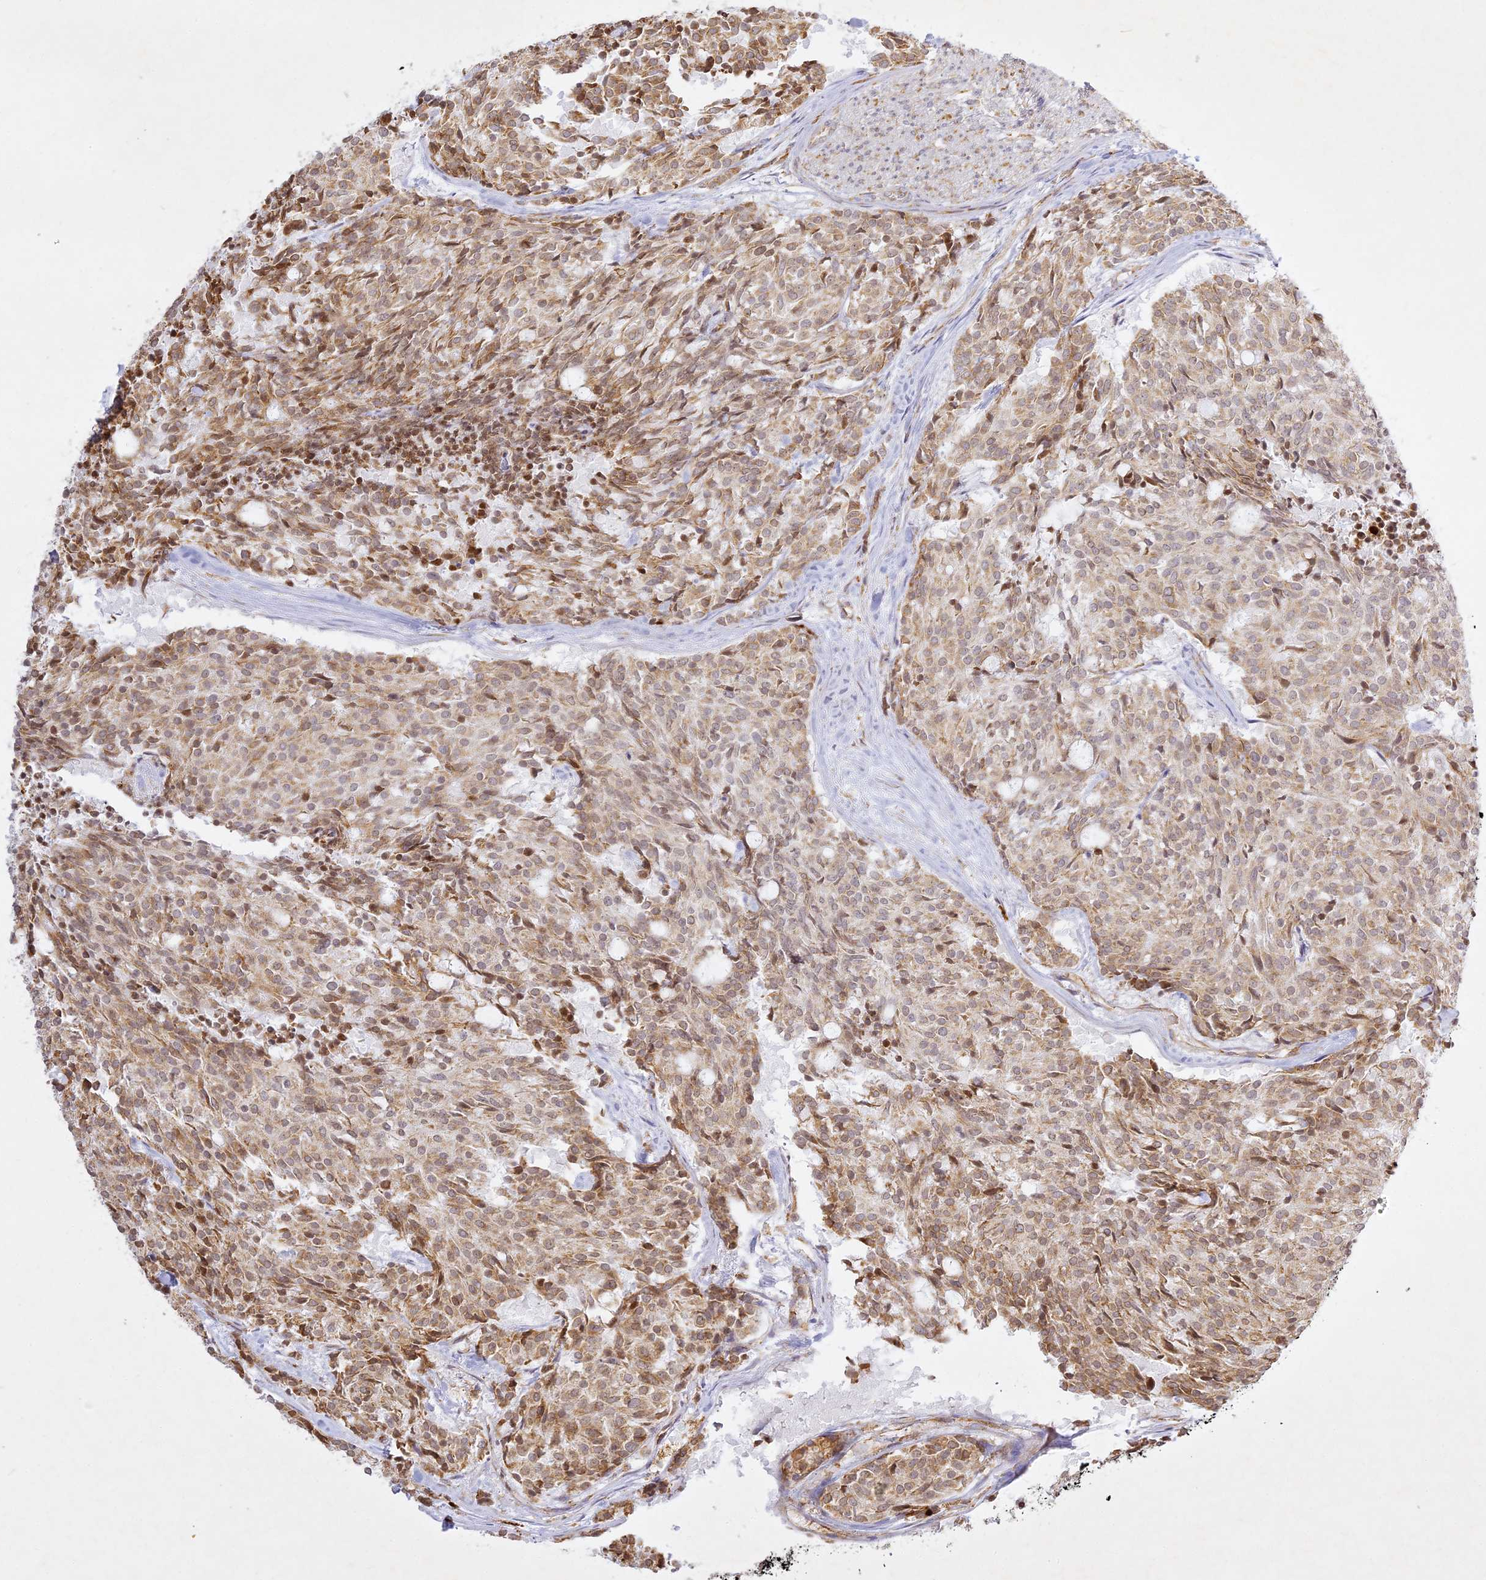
{"staining": {"intensity": "moderate", "quantity": ">75%", "location": "cytoplasmic/membranous,nuclear"}, "tissue": "carcinoid", "cell_type": "Tumor cells", "image_type": "cancer", "snomed": [{"axis": "morphology", "description": "Carcinoid, malignant, NOS"}, {"axis": "topography", "description": "Pancreas"}], "caption": "Immunohistochemical staining of malignant carcinoid exhibits medium levels of moderate cytoplasmic/membranous and nuclear positivity in approximately >75% of tumor cells.", "gene": "SLC30A5", "patient": {"sex": "female", "age": 54}}